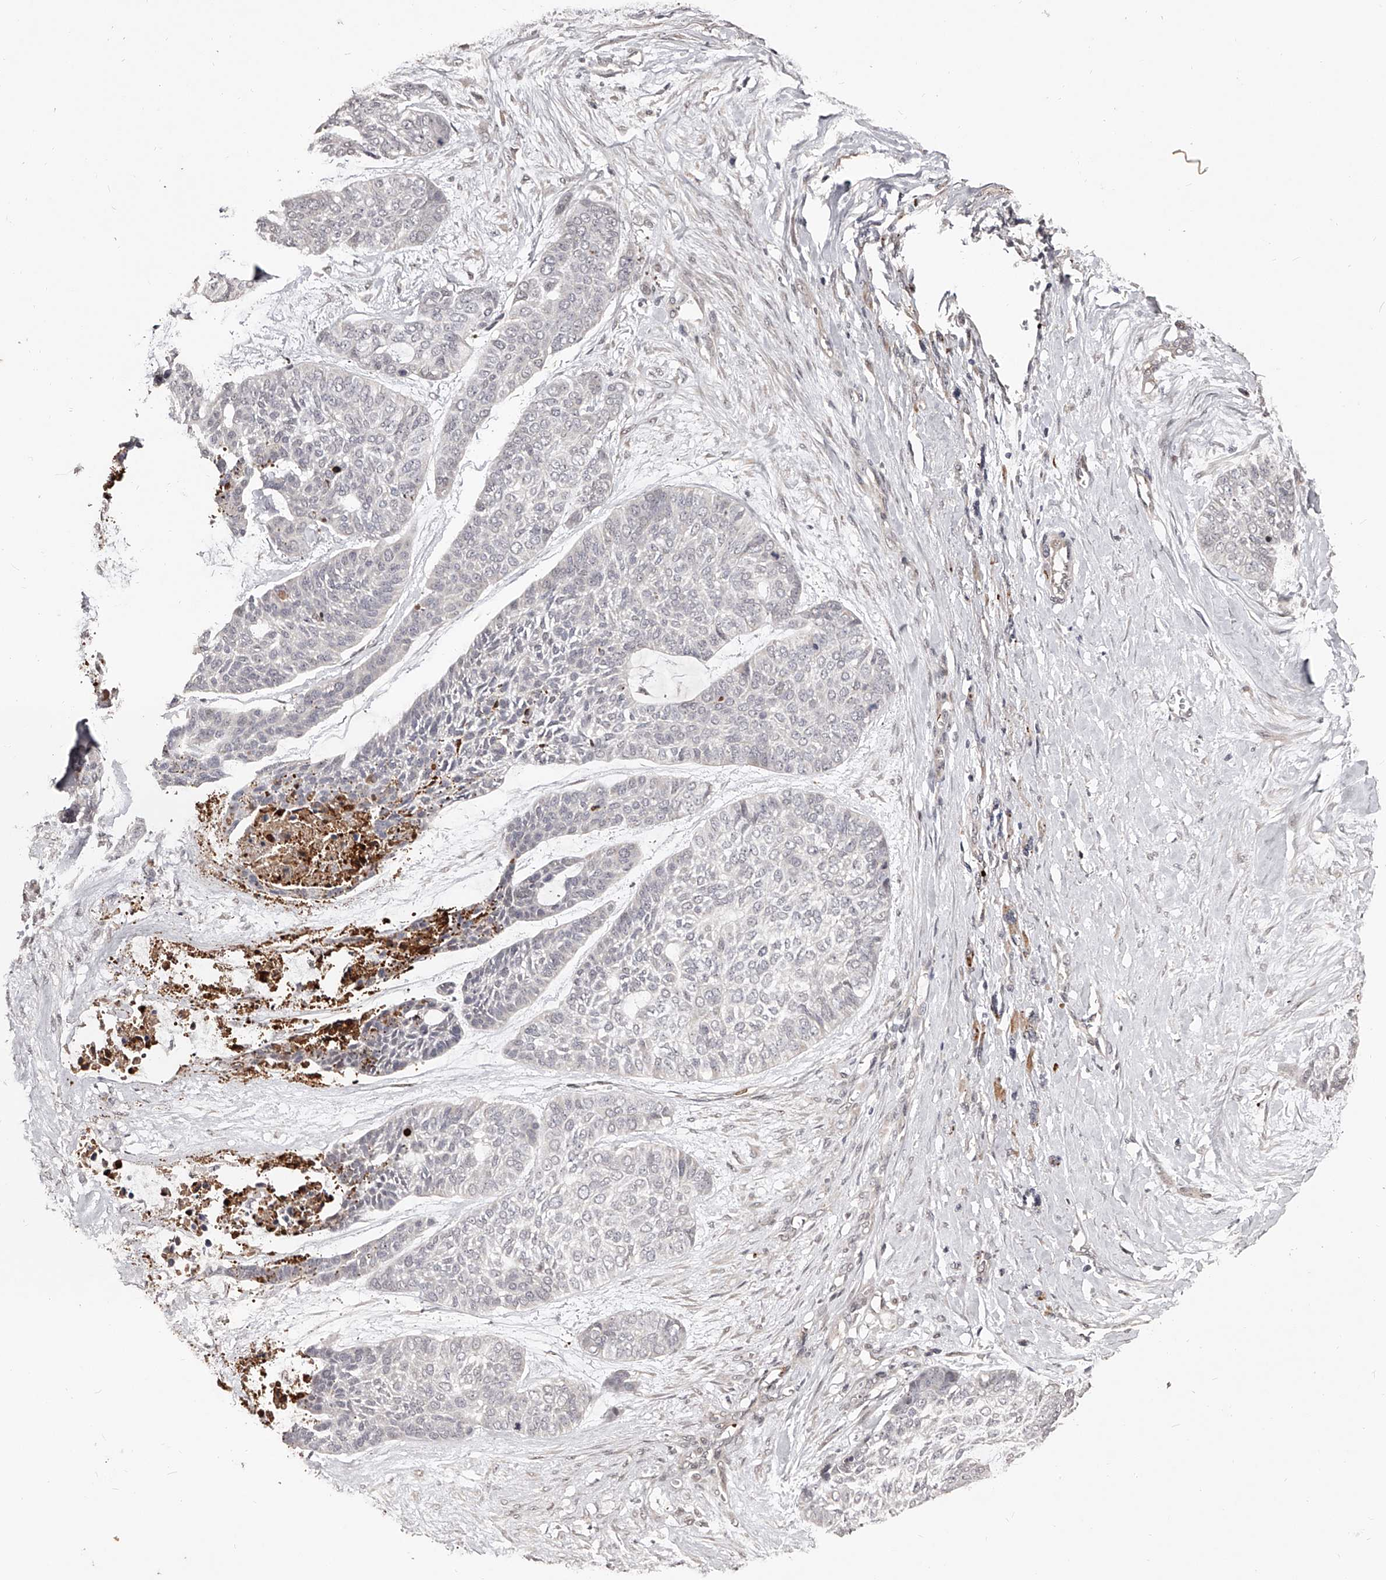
{"staining": {"intensity": "negative", "quantity": "none", "location": "none"}, "tissue": "skin cancer", "cell_type": "Tumor cells", "image_type": "cancer", "snomed": [{"axis": "morphology", "description": "Basal cell carcinoma"}, {"axis": "topography", "description": "Skin"}], "caption": "Skin cancer (basal cell carcinoma) was stained to show a protein in brown. There is no significant expression in tumor cells.", "gene": "URGCP", "patient": {"sex": "female", "age": 64}}